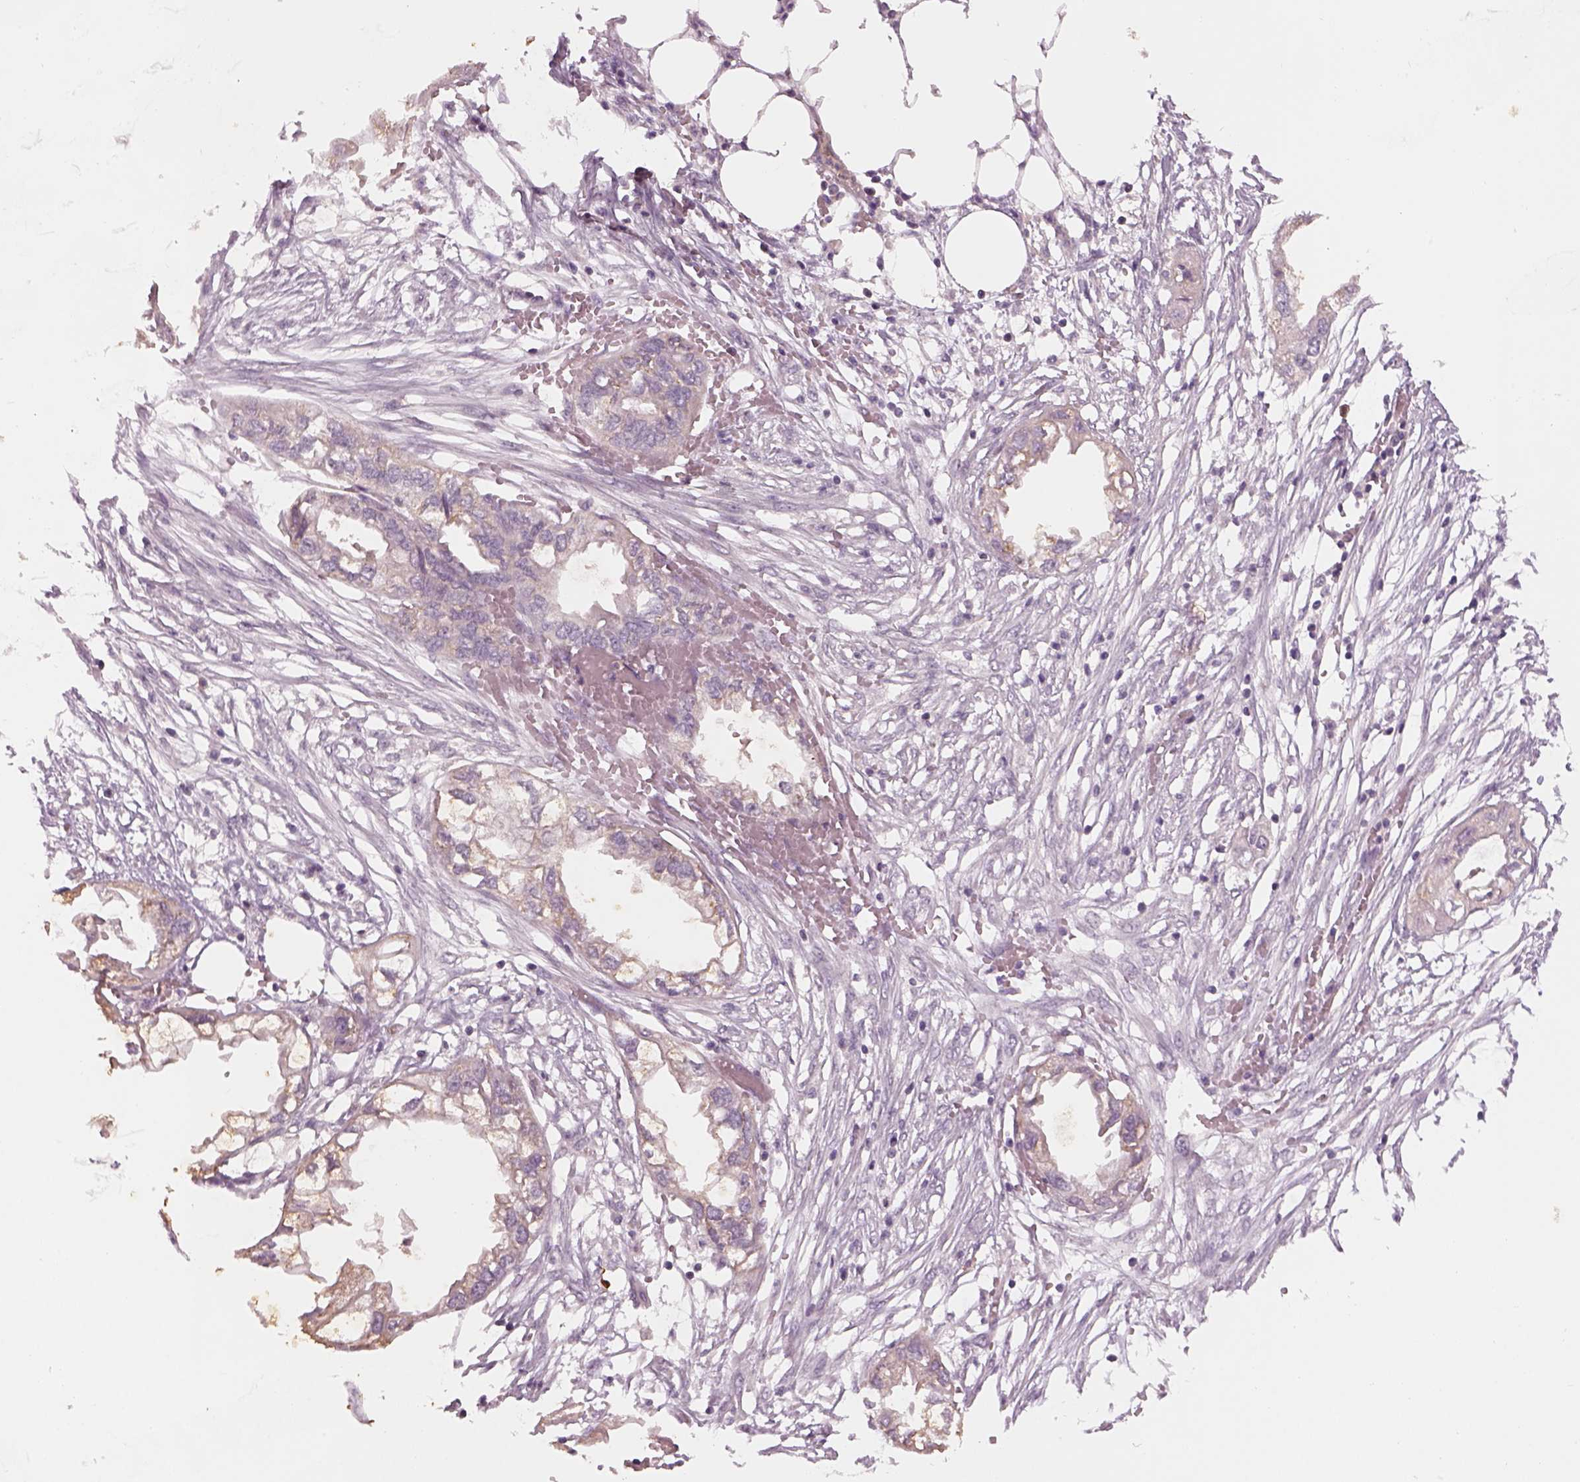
{"staining": {"intensity": "negative", "quantity": "none", "location": "none"}, "tissue": "endometrial cancer", "cell_type": "Tumor cells", "image_type": "cancer", "snomed": [{"axis": "morphology", "description": "Adenocarcinoma, NOS"}, {"axis": "morphology", "description": "Adenocarcinoma, metastatic, NOS"}, {"axis": "topography", "description": "Adipose tissue"}, {"axis": "topography", "description": "Endometrium"}], "caption": "DAB immunohistochemical staining of endometrial cancer reveals no significant staining in tumor cells. The staining was performed using DAB to visualize the protein expression in brown, while the nuclei were stained in blue with hematoxylin (Magnification: 20x).", "gene": "GDNF", "patient": {"sex": "female", "age": 67}}